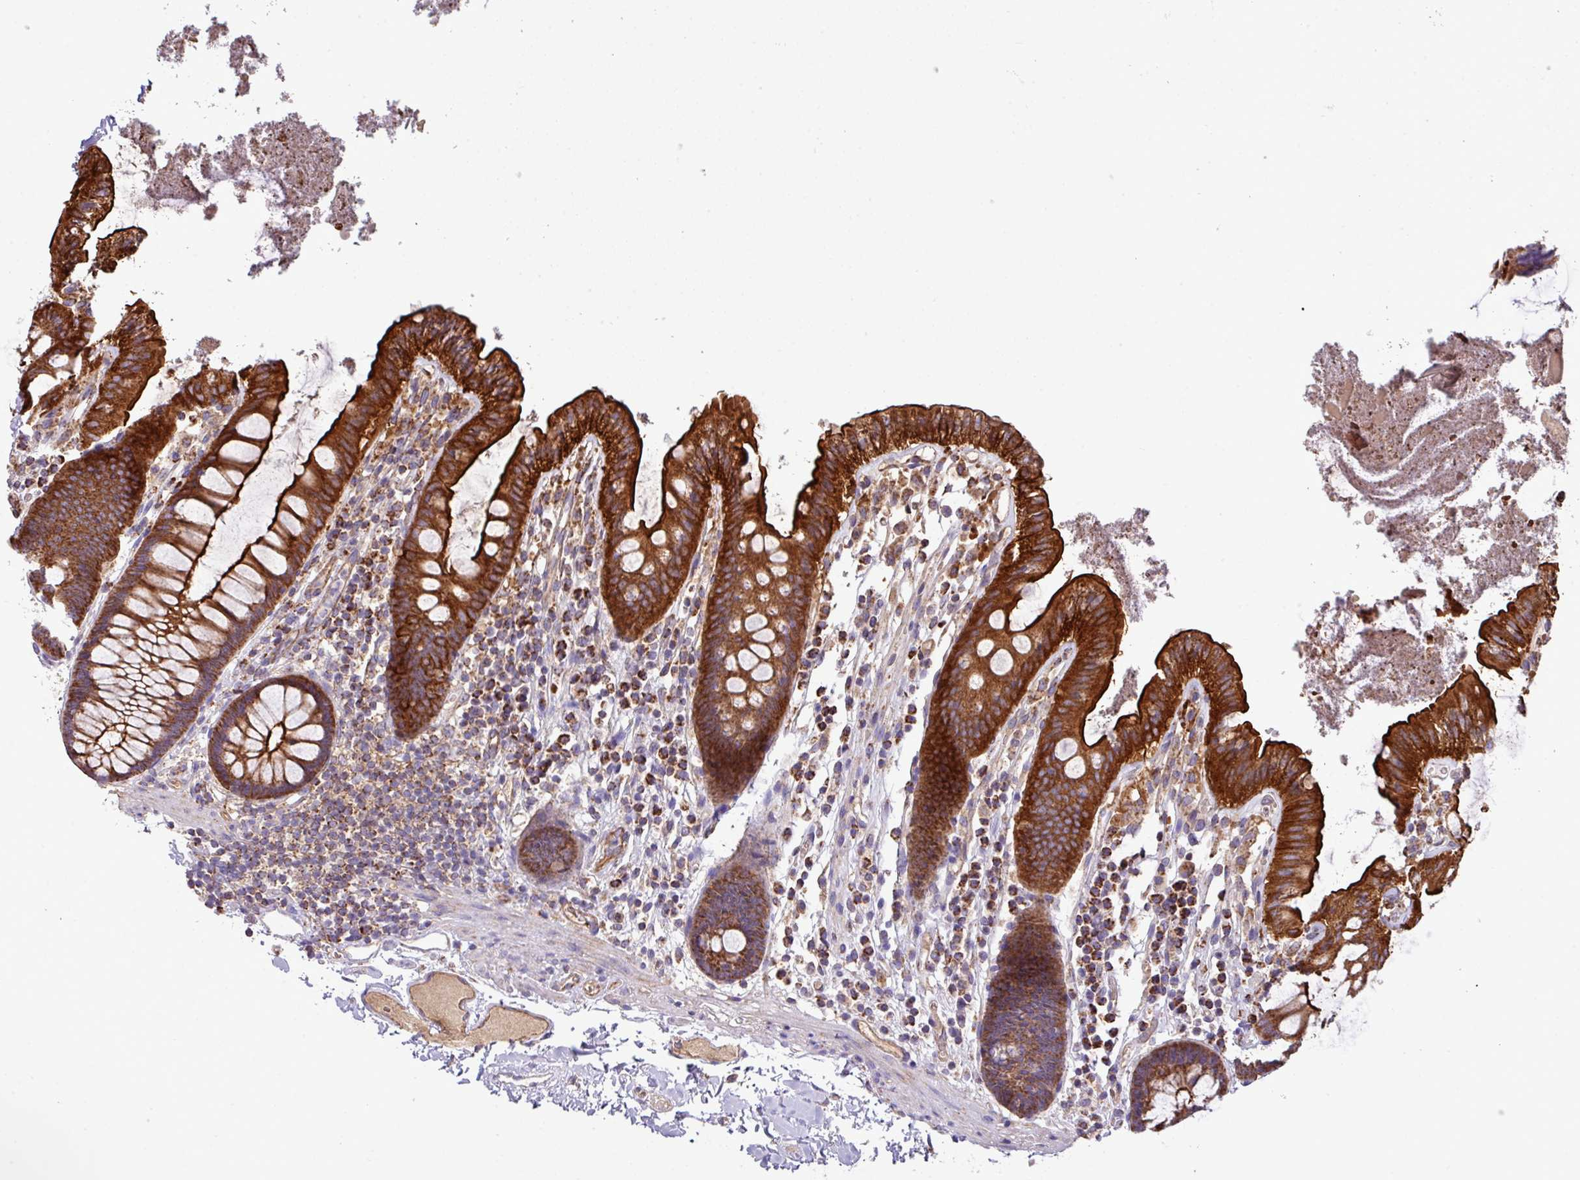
{"staining": {"intensity": "strong", "quantity": ">75%", "location": "cytoplasmic/membranous"}, "tissue": "colon", "cell_type": "Endothelial cells", "image_type": "normal", "snomed": [{"axis": "morphology", "description": "Normal tissue, NOS"}, {"axis": "topography", "description": "Colon"}], "caption": "A micrograph of colon stained for a protein demonstrates strong cytoplasmic/membranous brown staining in endothelial cells. The staining is performed using DAB (3,3'-diaminobenzidine) brown chromogen to label protein expression. The nuclei are counter-stained blue using hematoxylin.", "gene": "LRRC53", "patient": {"sex": "male", "age": 84}}